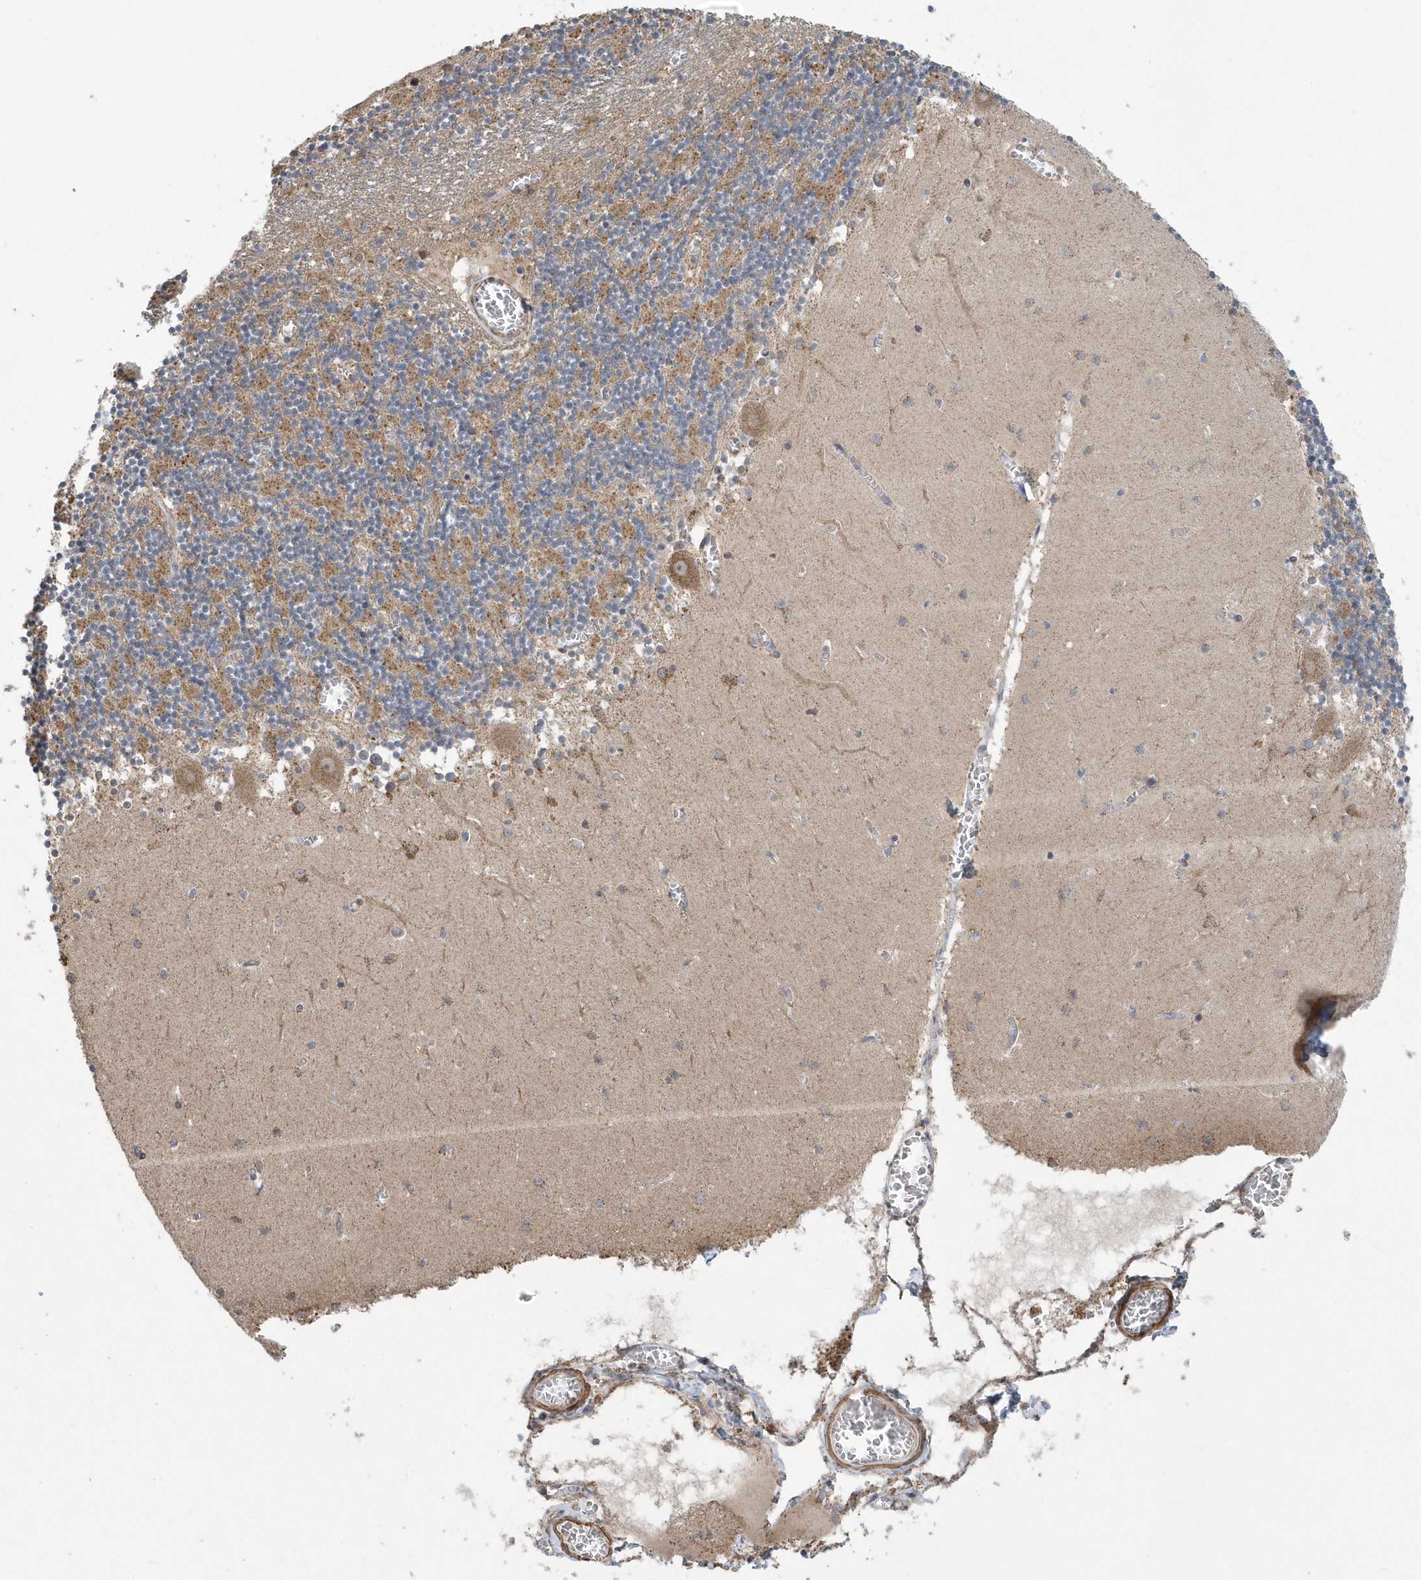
{"staining": {"intensity": "moderate", "quantity": ">75%", "location": "cytoplasmic/membranous"}, "tissue": "cerebellum", "cell_type": "Cells in granular layer", "image_type": "normal", "snomed": [{"axis": "morphology", "description": "Normal tissue, NOS"}, {"axis": "topography", "description": "Cerebellum"}], "caption": "Immunohistochemical staining of normal cerebellum shows moderate cytoplasmic/membranous protein expression in approximately >75% of cells in granular layer.", "gene": "SLX9", "patient": {"sex": "female", "age": 28}}